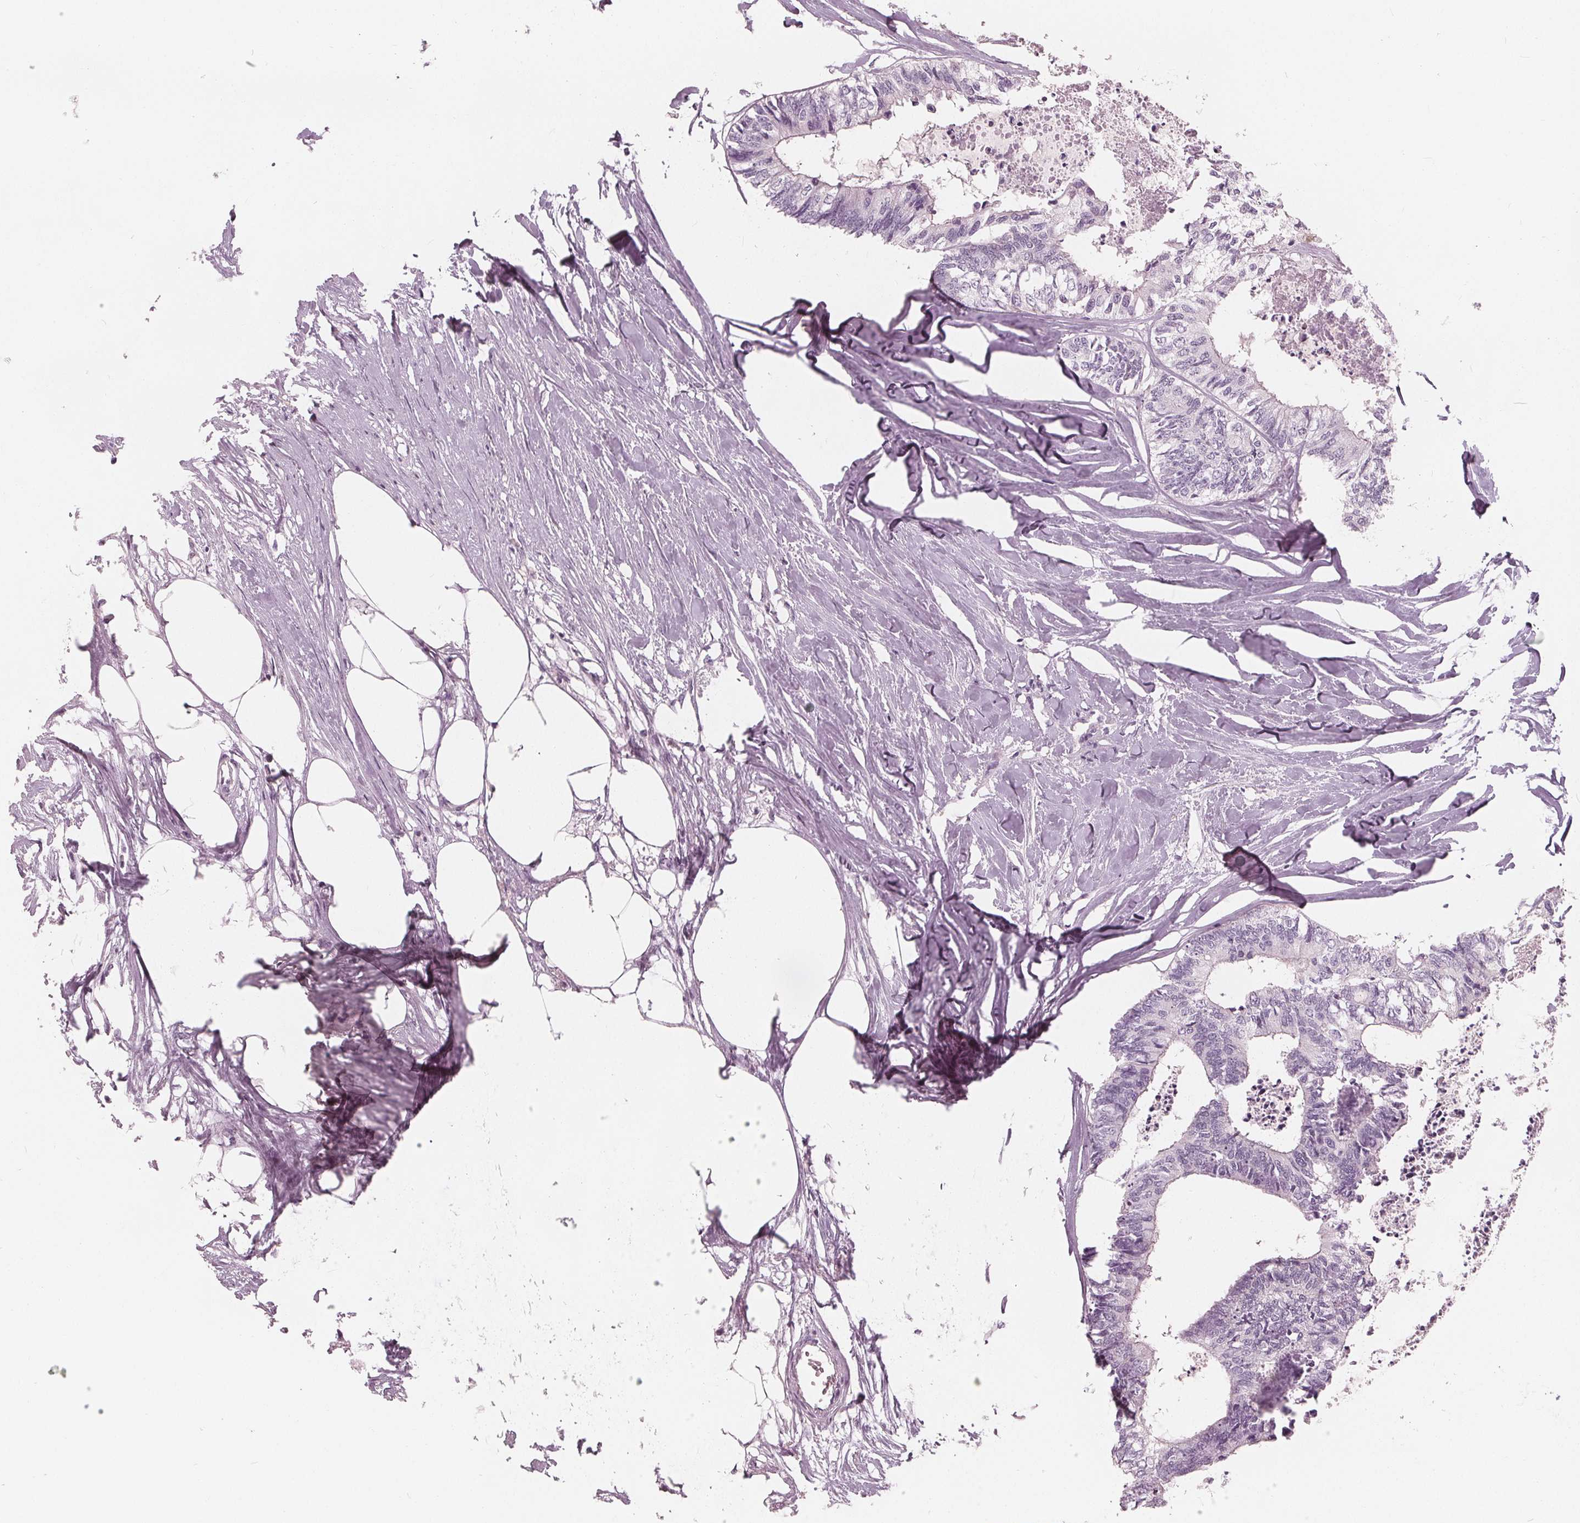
{"staining": {"intensity": "negative", "quantity": "none", "location": "none"}, "tissue": "colorectal cancer", "cell_type": "Tumor cells", "image_type": "cancer", "snomed": [{"axis": "morphology", "description": "Adenocarcinoma, NOS"}, {"axis": "topography", "description": "Colon"}, {"axis": "topography", "description": "Rectum"}], "caption": "This is an immunohistochemistry micrograph of human colorectal adenocarcinoma. There is no positivity in tumor cells.", "gene": "SAT2", "patient": {"sex": "male", "age": 57}}